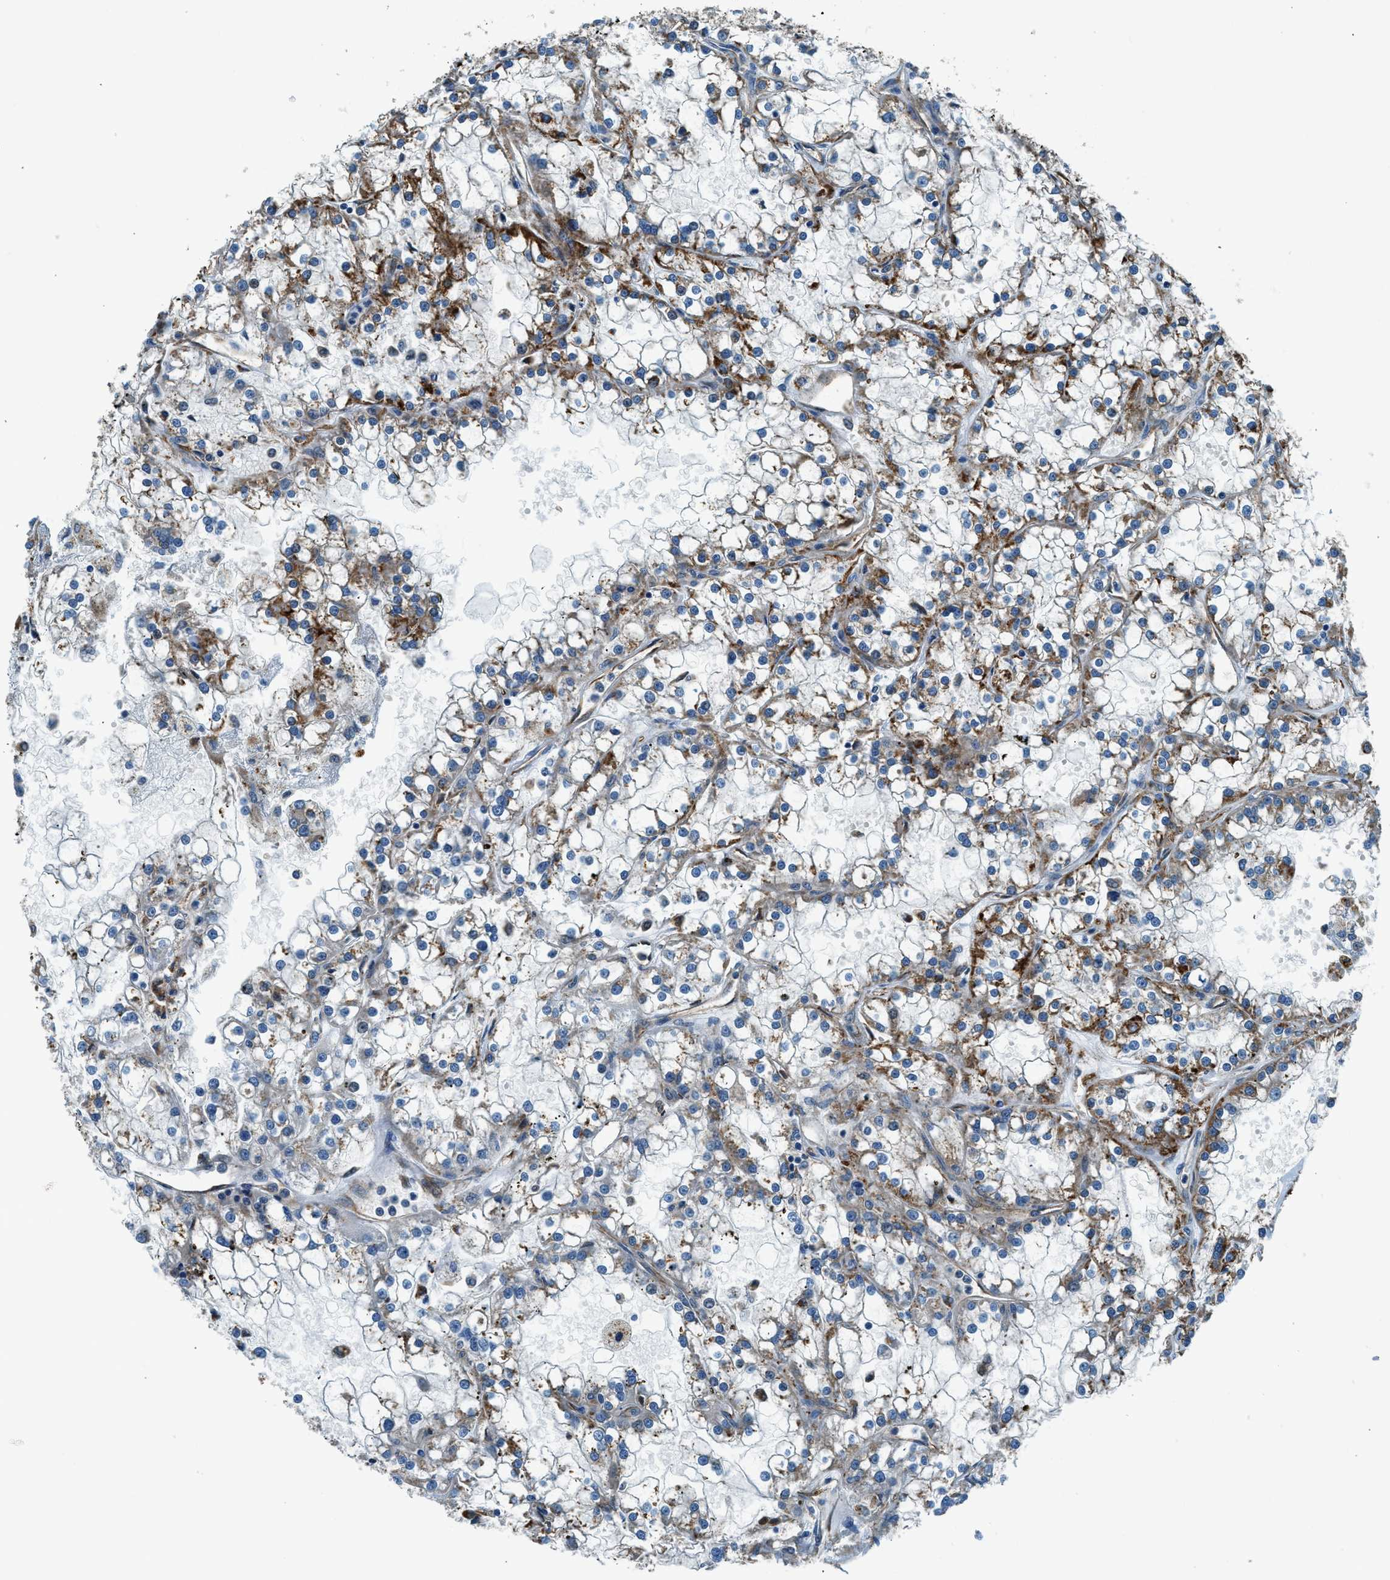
{"staining": {"intensity": "moderate", "quantity": "25%-75%", "location": "cytoplasmic/membranous"}, "tissue": "renal cancer", "cell_type": "Tumor cells", "image_type": "cancer", "snomed": [{"axis": "morphology", "description": "Adenocarcinoma, NOS"}, {"axis": "topography", "description": "Kidney"}], "caption": "Protein expression analysis of human adenocarcinoma (renal) reveals moderate cytoplasmic/membranous expression in about 25%-75% of tumor cells.", "gene": "SLC19A2", "patient": {"sex": "female", "age": 52}}